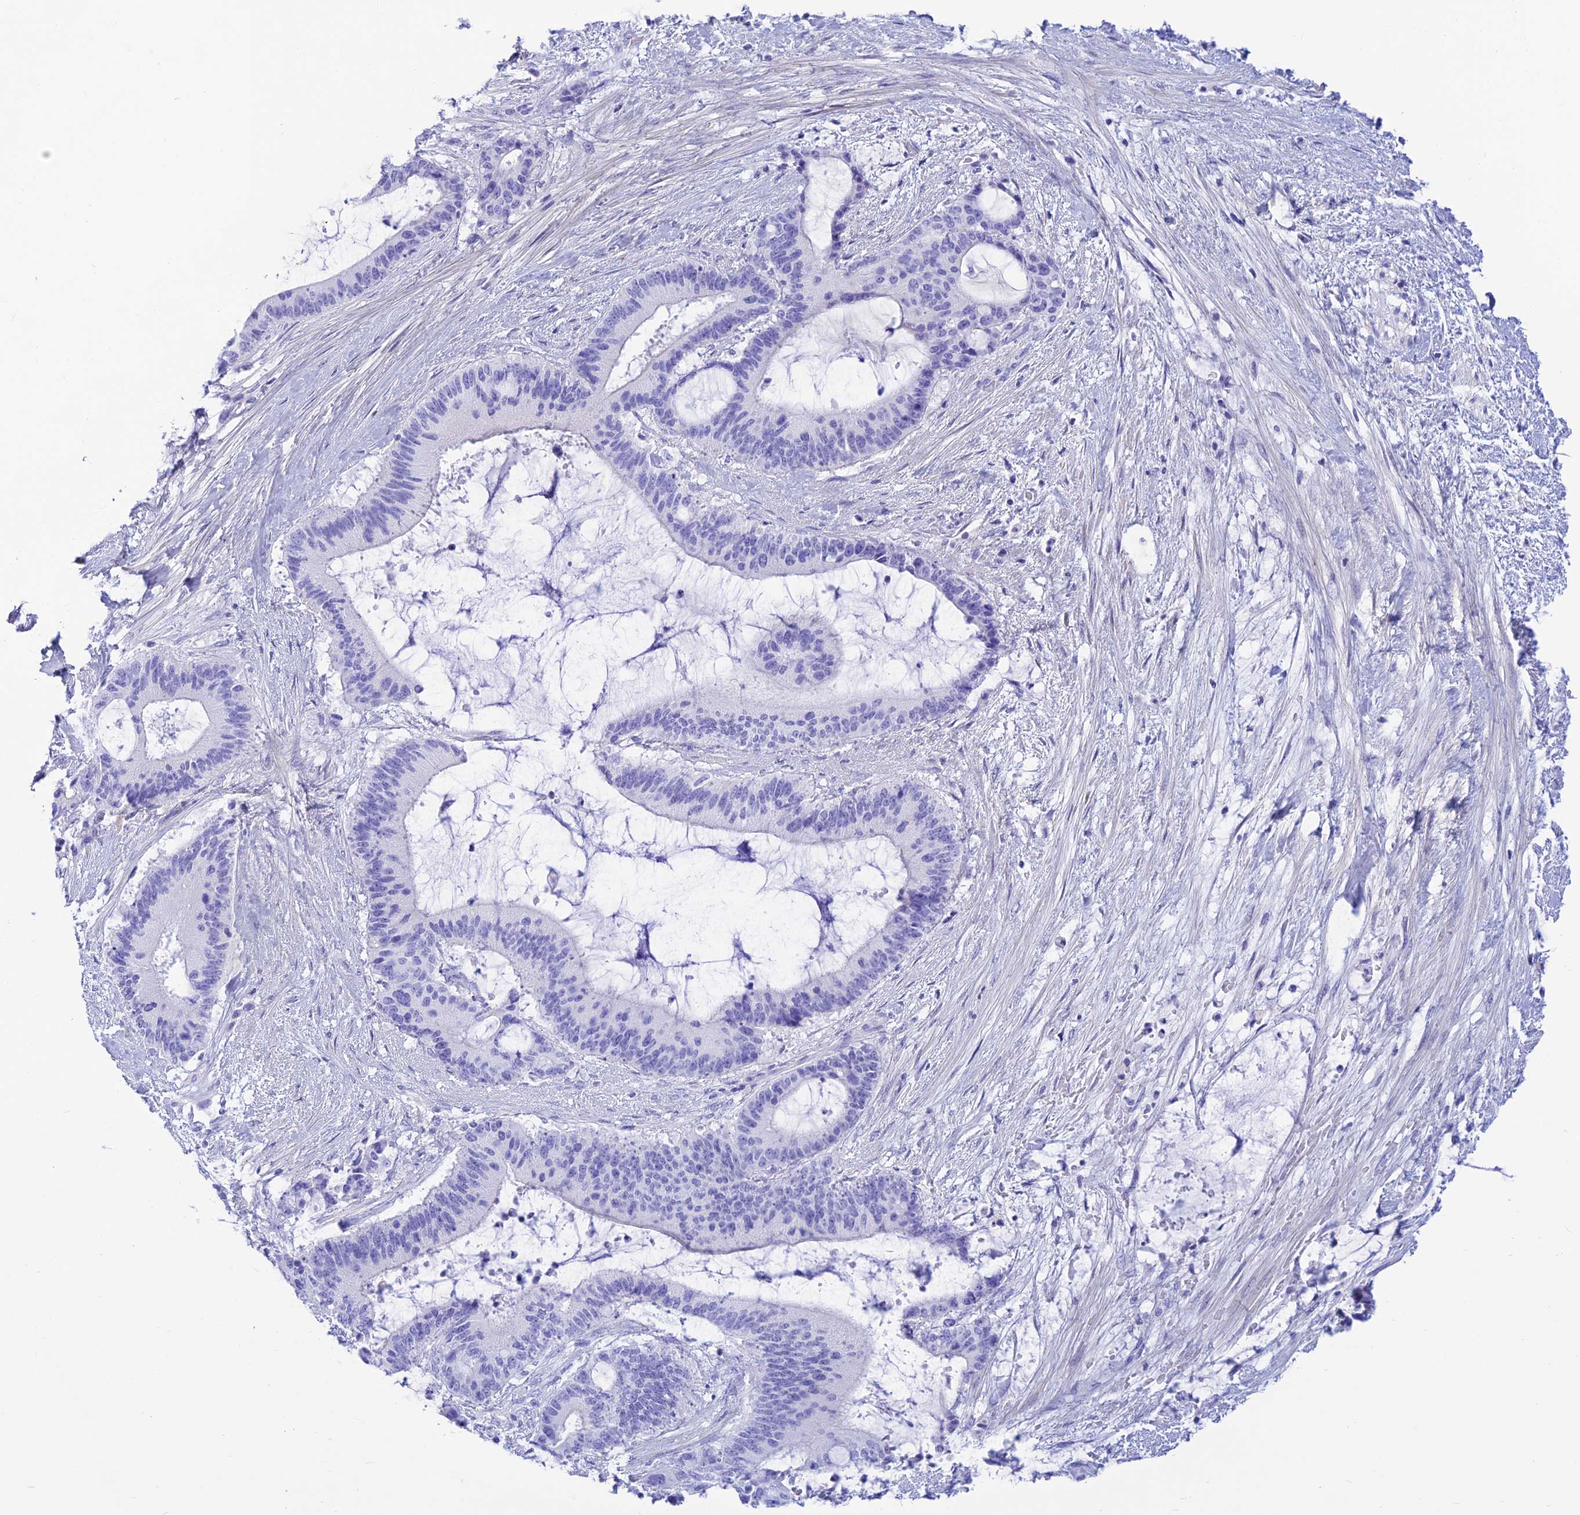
{"staining": {"intensity": "negative", "quantity": "none", "location": "none"}, "tissue": "liver cancer", "cell_type": "Tumor cells", "image_type": "cancer", "snomed": [{"axis": "morphology", "description": "Normal tissue, NOS"}, {"axis": "morphology", "description": "Cholangiocarcinoma"}, {"axis": "topography", "description": "Liver"}, {"axis": "topography", "description": "Peripheral nerve tissue"}], "caption": "Immunohistochemical staining of cholangiocarcinoma (liver) reveals no significant positivity in tumor cells.", "gene": "PRNP", "patient": {"sex": "female", "age": 73}}